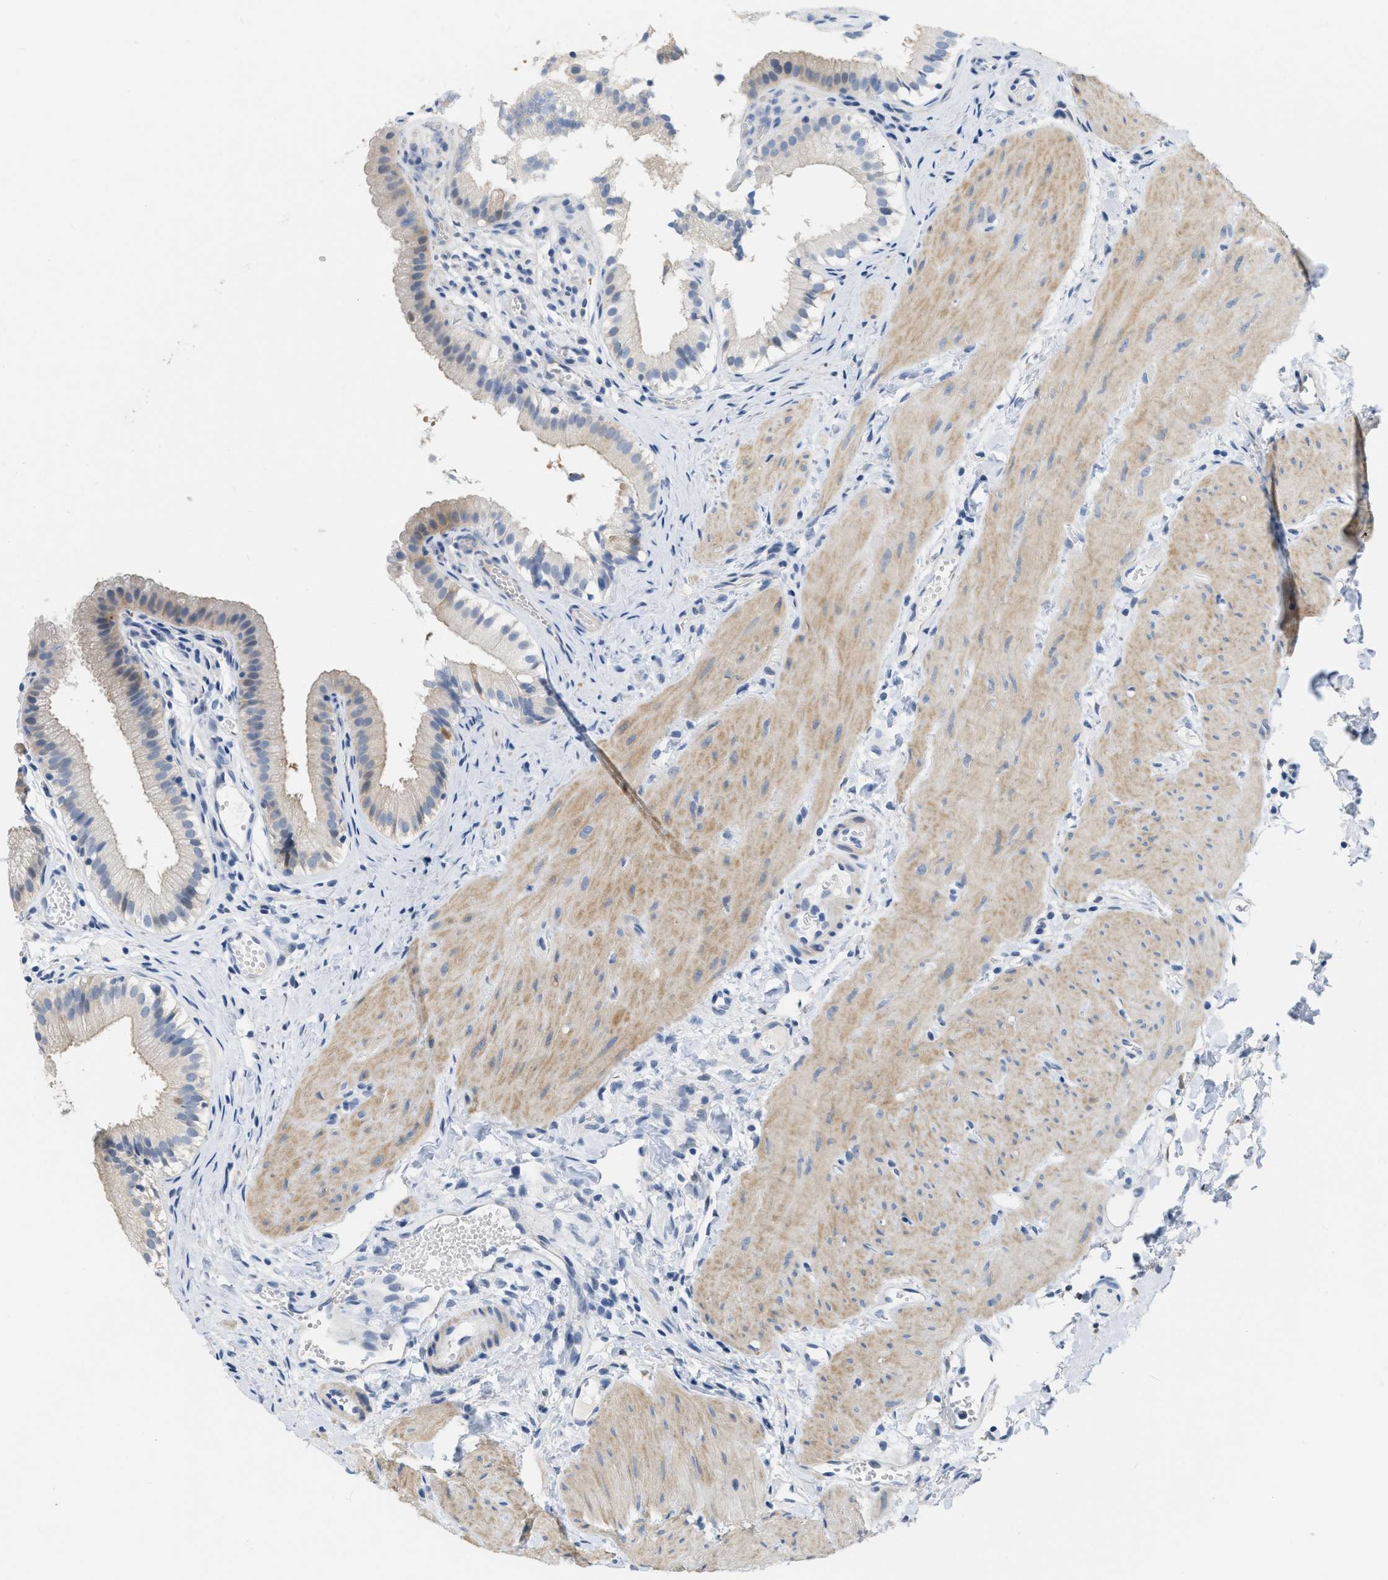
{"staining": {"intensity": "moderate", "quantity": ">75%", "location": "cytoplasmic/membranous"}, "tissue": "gallbladder", "cell_type": "Glandular cells", "image_type": "normal", "snomed": [{"axis": "morphology", "description": "Normal tissue, NOS"}, {"axis": "topography", "description": "Gallbladder"}], "caption": "A medium amount of moderate cytoplasmic/membranous staining is present in about >75% of glandular cells in benign gallbladder.", "gene": "CRYM", "patient": {"sex": "female", "age": 26}}